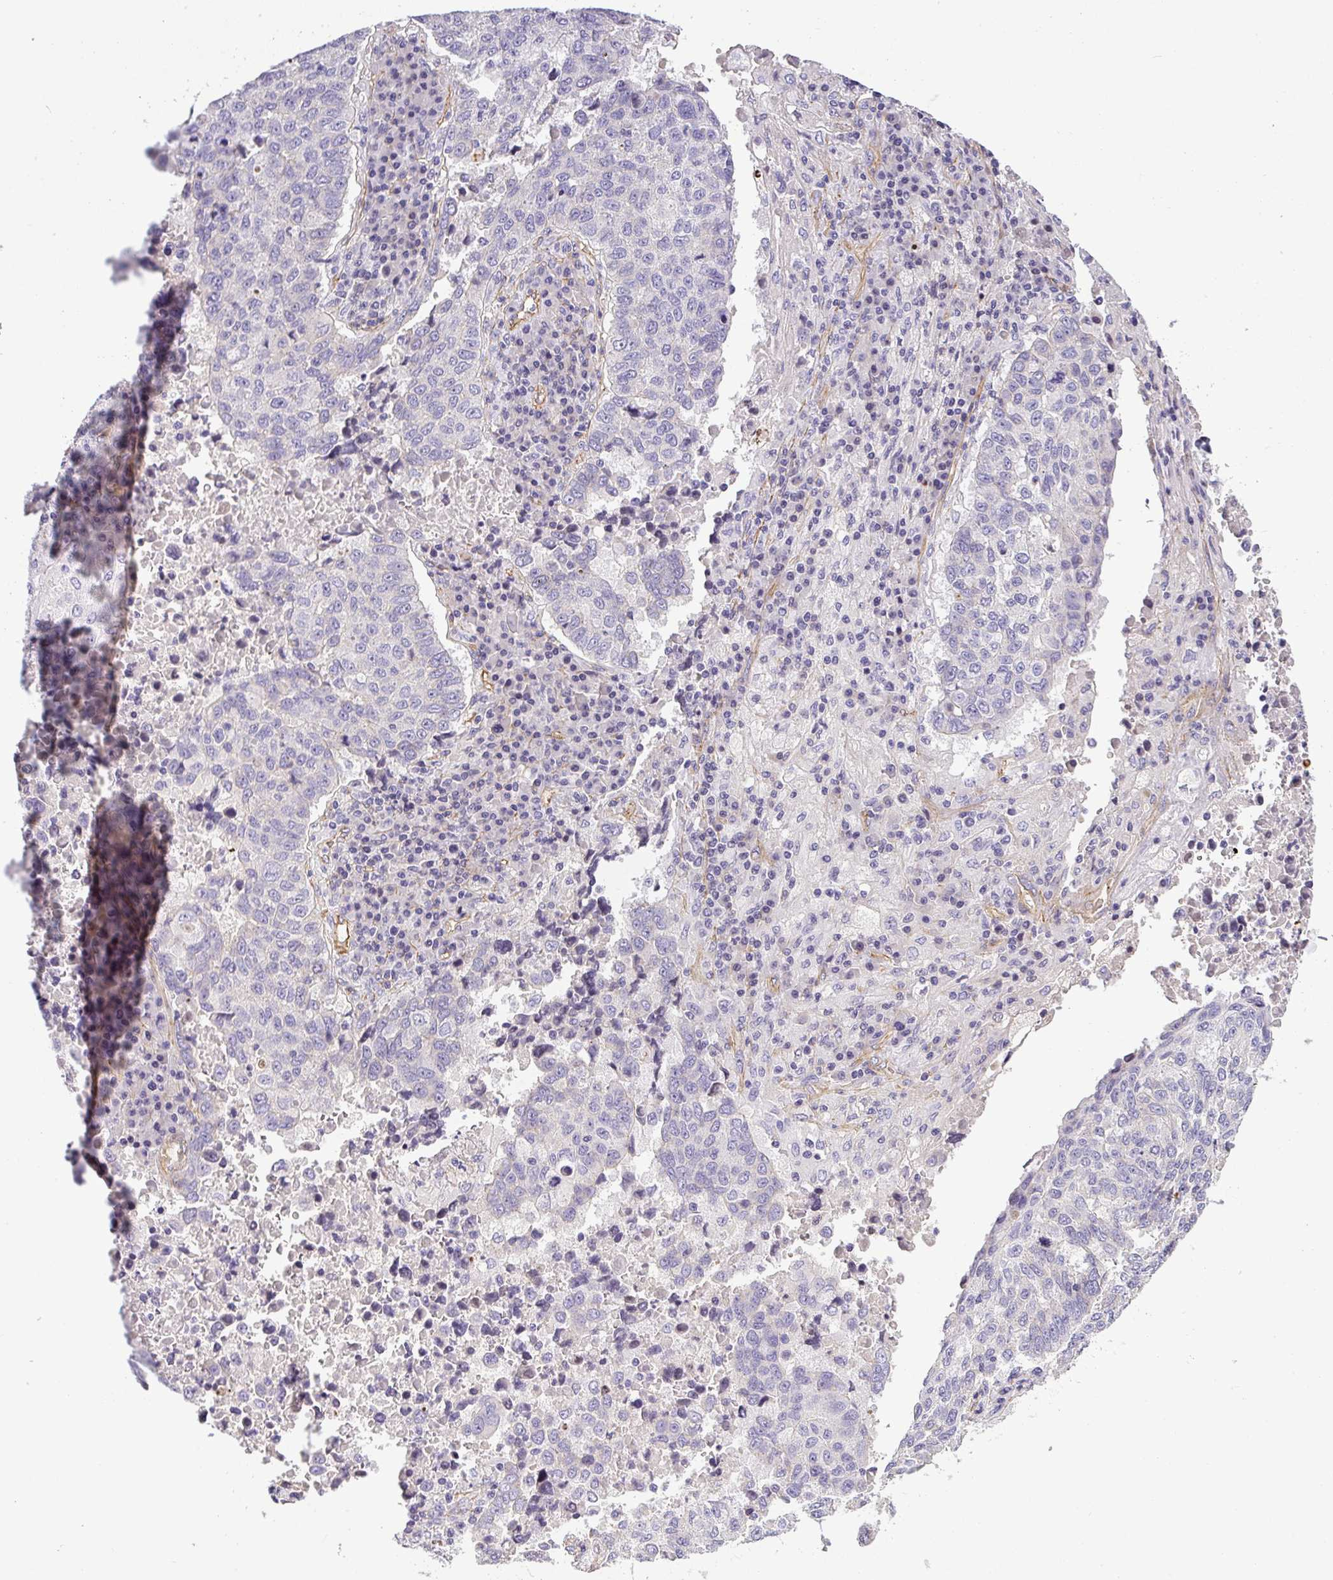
{"staining": {"intensity": "negative", "quantity": "none", "location": "none"}, "tissue": "lung cancer", "cell_type": "Tumor cells", "image_type": "cancer", "snomed": [{"axis": "morphology", "description": "Squamous cell carcinoma, NOS"}, {"axis": "topography", "description": "Lung"}], "caption": "There is no significant positivity in tumor cells of lung squamous cell carcinoma.", "gene": "OR11H4", "patient": {"sex": "male", "age": 73}}